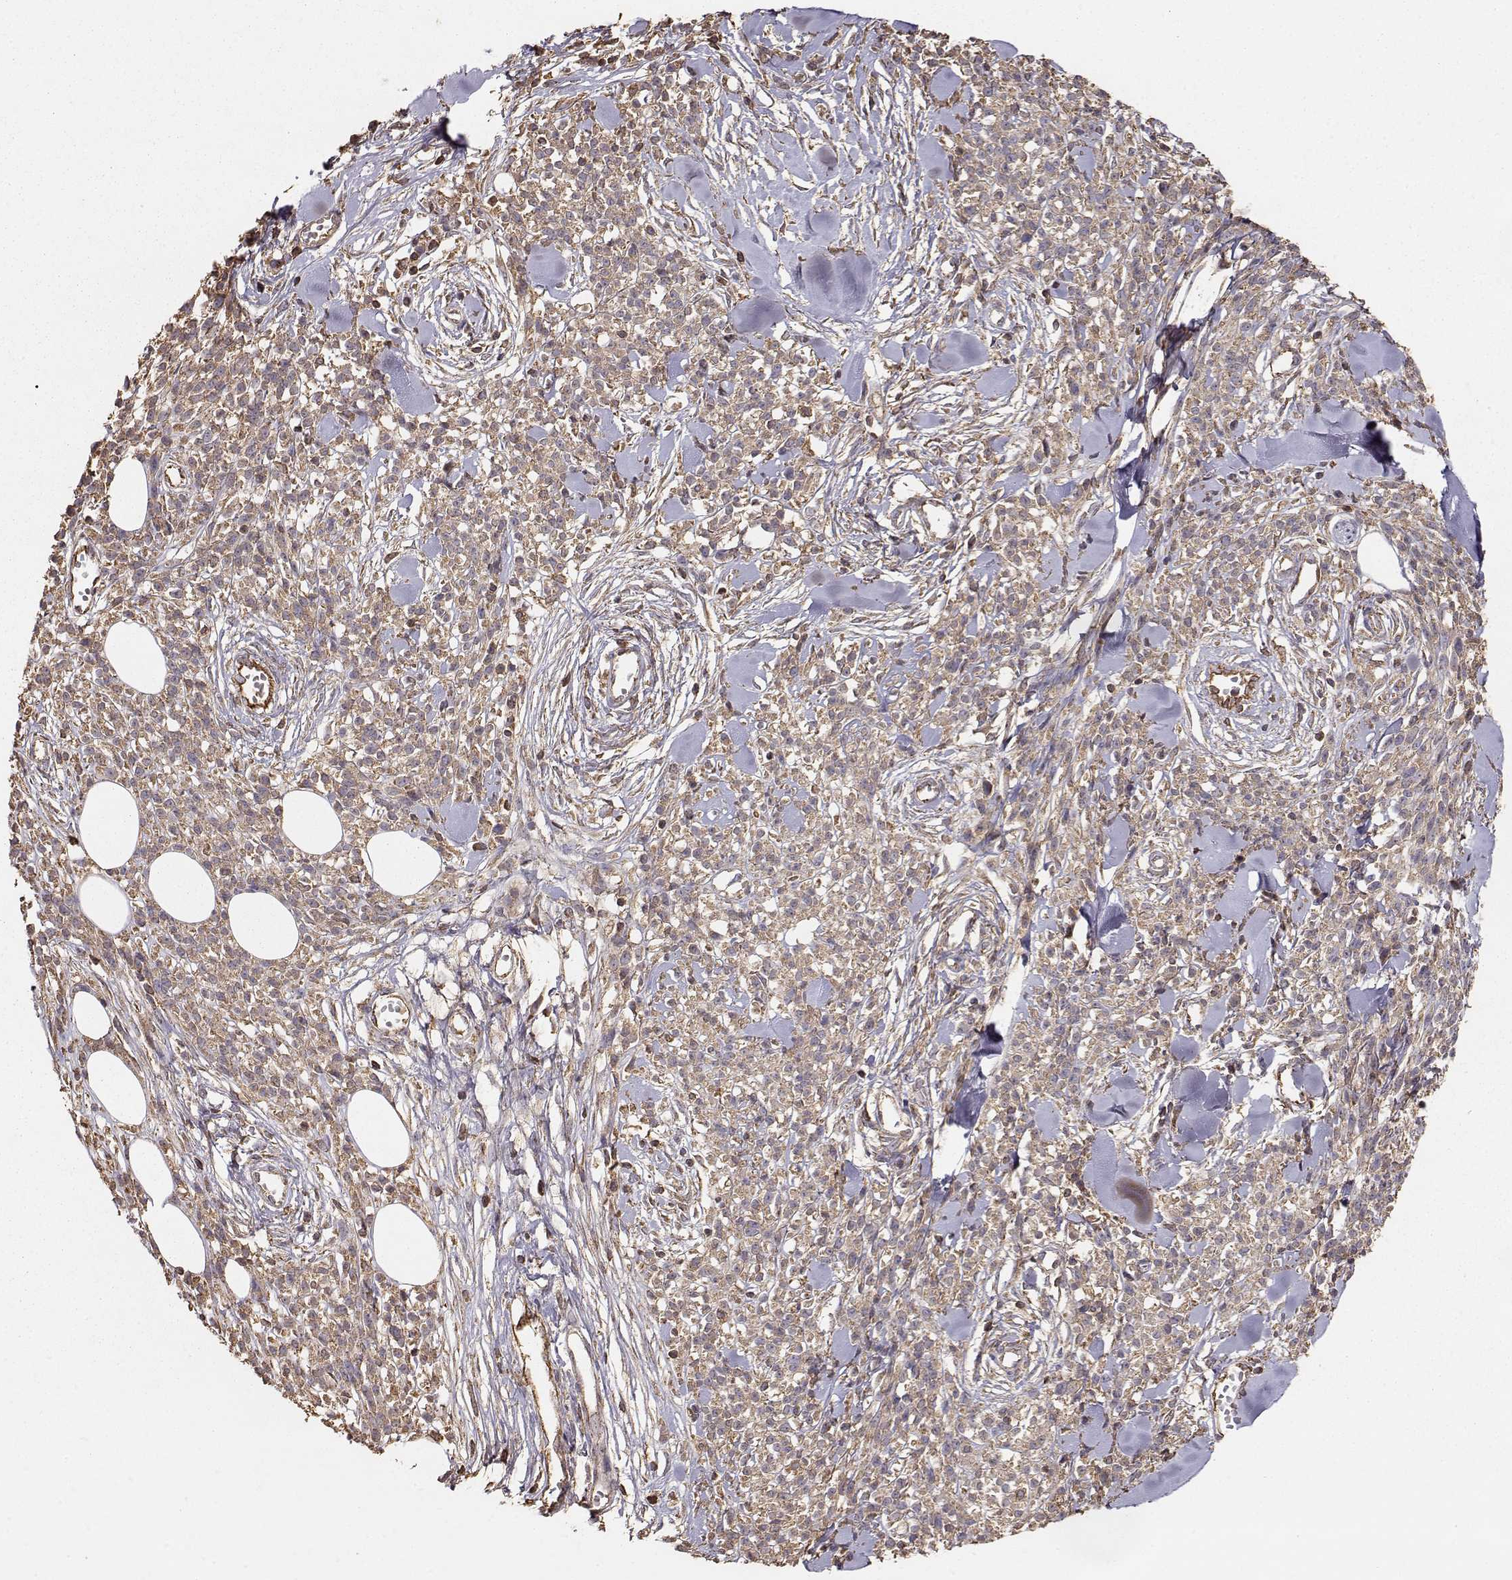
{"staining": {"intensity": "moderate", "quantity": ">75%", "location": "cytoplasmic/membranous"}, "tissue": "melanoma", "cell_type": "Tumor cells", "image_type": "cancer", "snomed": [{"axis": "morphology", "description": "Malignant melanoma, NOS"}, {"axis": "topography", "description": "Skin"}, {"axis": "topography", "description": "Skin of trunk"}], "caption": "Melanoma tissue shows moderate cytoplasmic/membranous positivity in approximately >75% of tumor cells The staining is performed using DAB brown chromogen to label protein expression. The nuclei are counter-stained blue using hematoxylin.", "gene": "TARS3", "patient": {"sex": "male", "age": 74}}